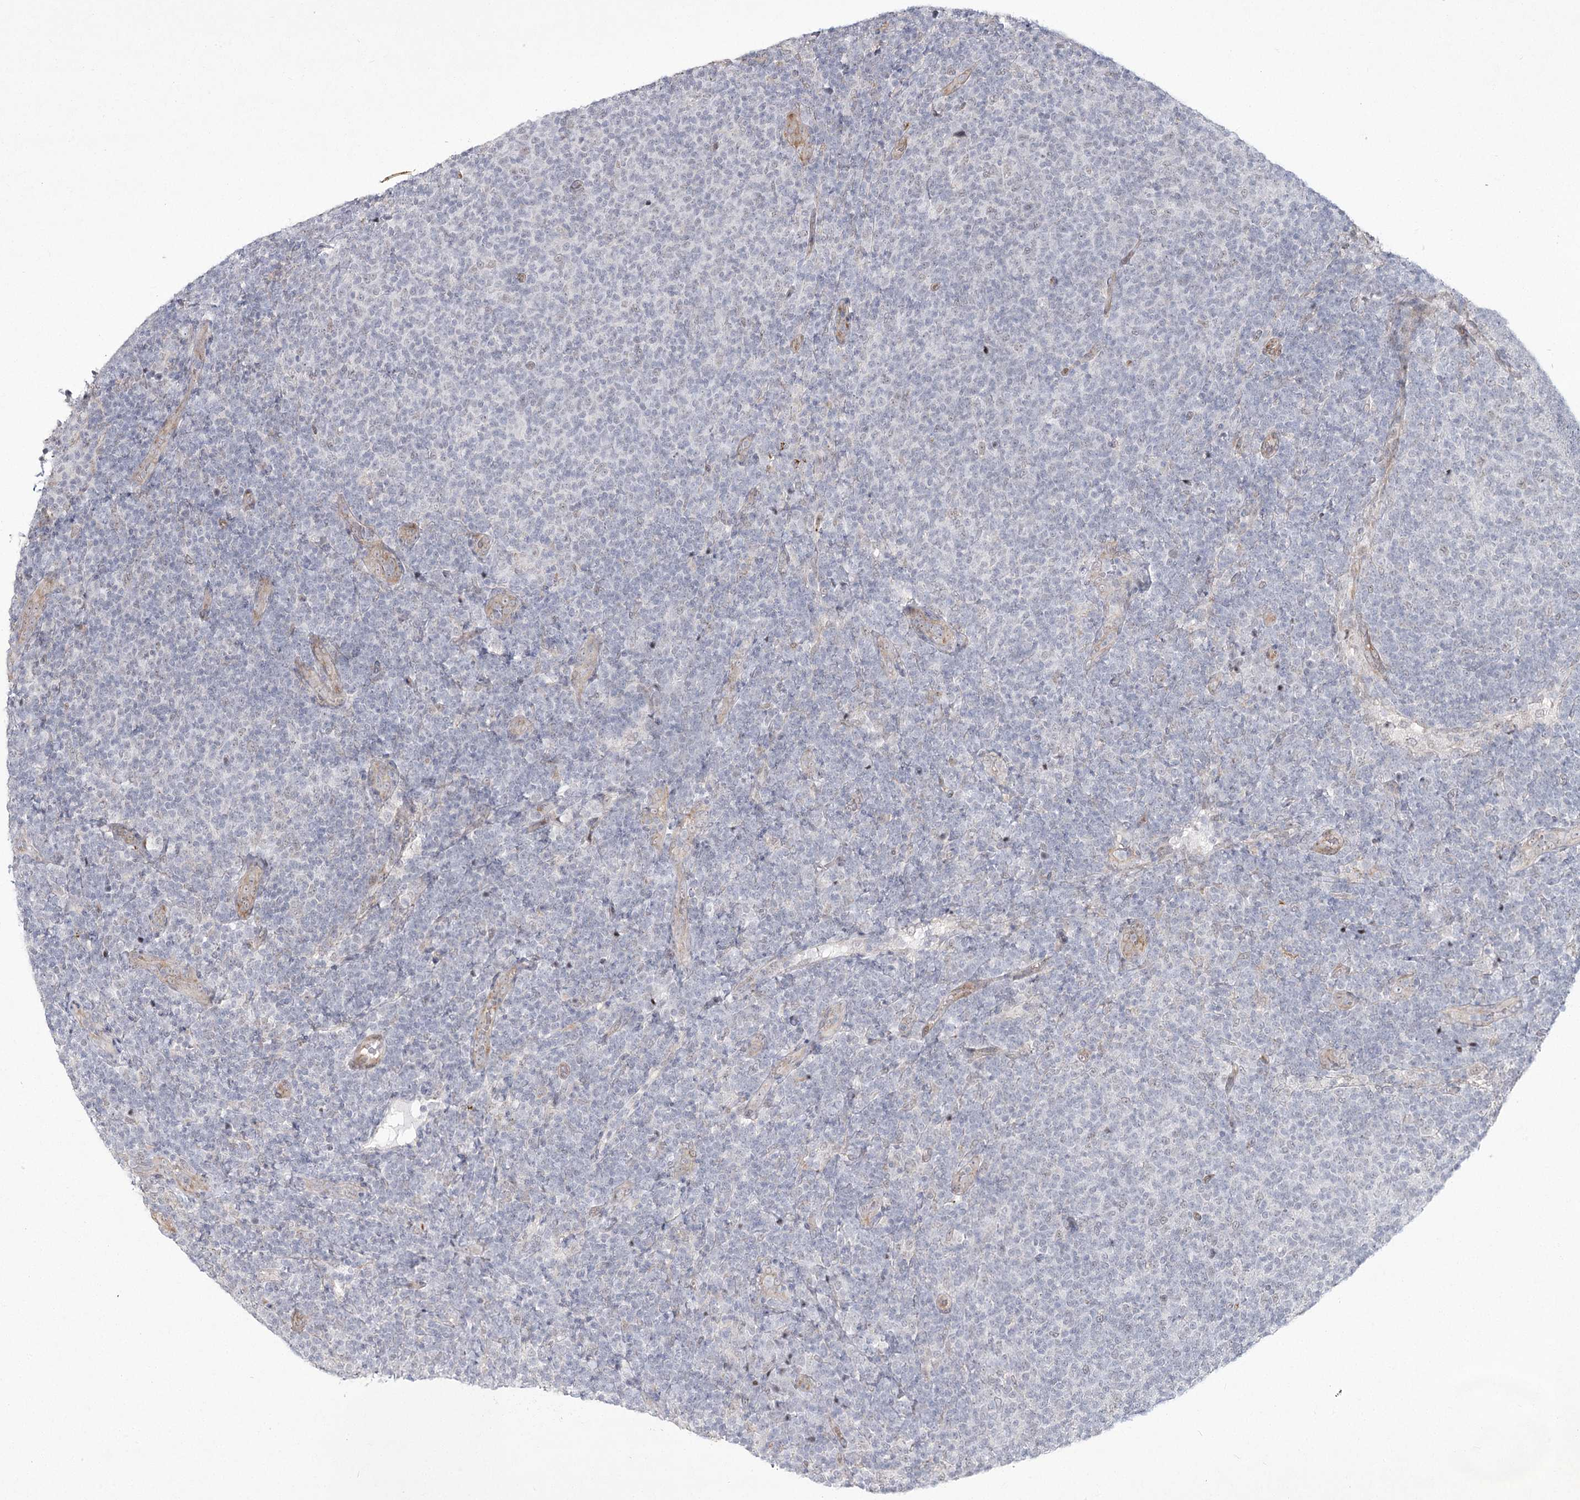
{"staining": {"intensity": "negative", "quantity": "none", "location": "none"}, "tissue": "lymphoma", "cell_type": "Tumor cells", "image_type": "cancer", "snomed": [{"axis": "morphology", "description": "Malignant lymphoma, non-Hodgkin's type, Low grade"}, {"axis": "topography", "description": "Lymph node"}], "caption": "Immunohistochemical staining of lymphoma exhibits no significant staining in tumor cells. The staining was performed using DAB to visualize the protein expression in brown, while the nuclei were stained in blue with hematoxylin (Magnification: 20x).", "gene": "YBX3", "patient": {"sex": "male", "age": 66}}